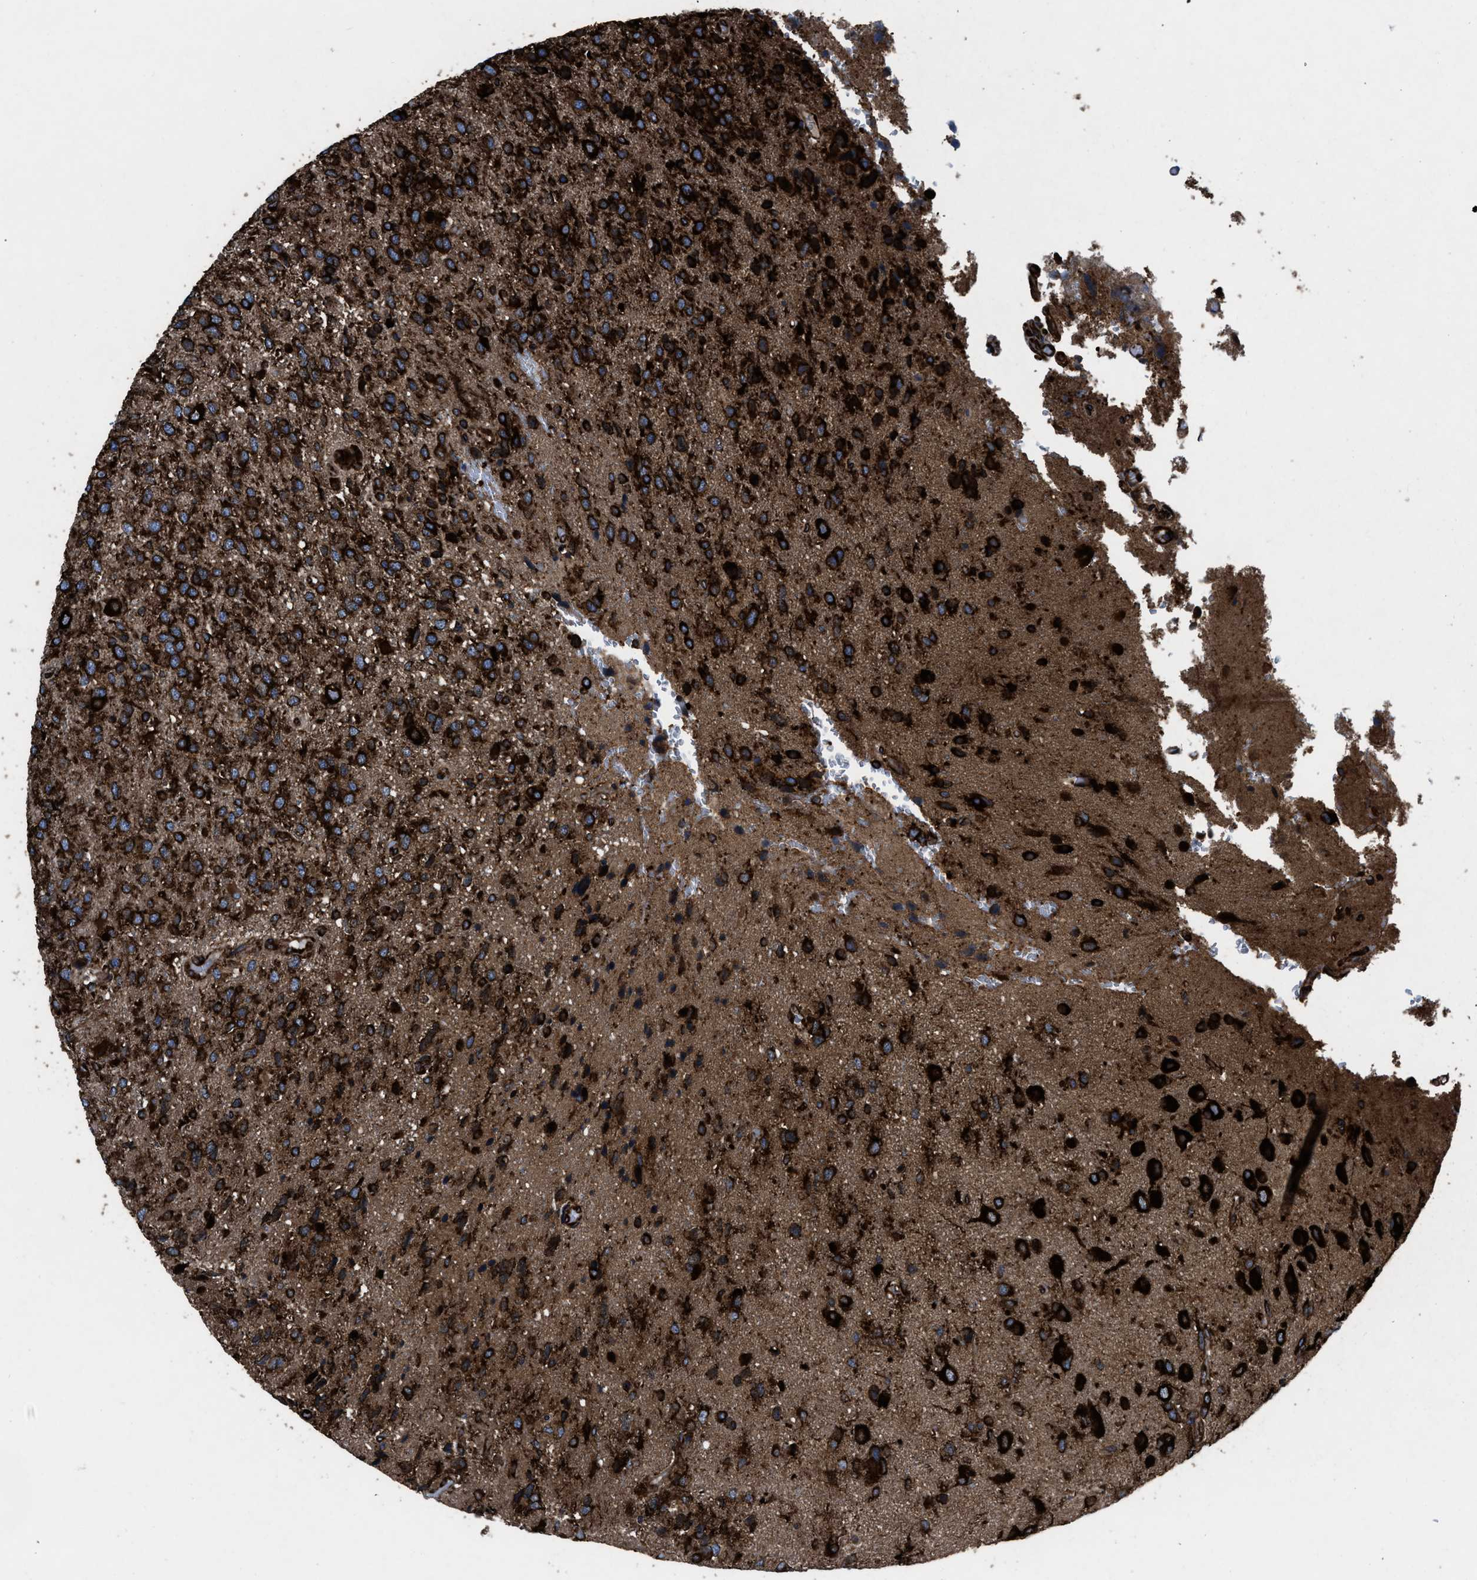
{"staining": {"intensity": "strong", "quantity": ">75%", "location": "cytoplasmic/membranous"}, "tissue": "glioma", "cell_type": "Tumor cells", "image_type": "cancer", "snomed": [{"axis": "morphology", "description": "Glioma, malignant, High grade"}, {"axis": "topography", "description": "Brain"}], "caption": "DAB immunohistochemical staining of human malignant glioma (high-grade) displays strong cytoplasmic/membranous protein positivity in about >75% of tumor cells. The staining was performed using DAB (3,3'-diaminobenzidine) to visualize the protein expression in brown, while the nuclei were stained in blue with hematoxylin (Magnification: 20x).", "gene": "CAPRIN1", "patient": {"sex": "female", "age": 58}}